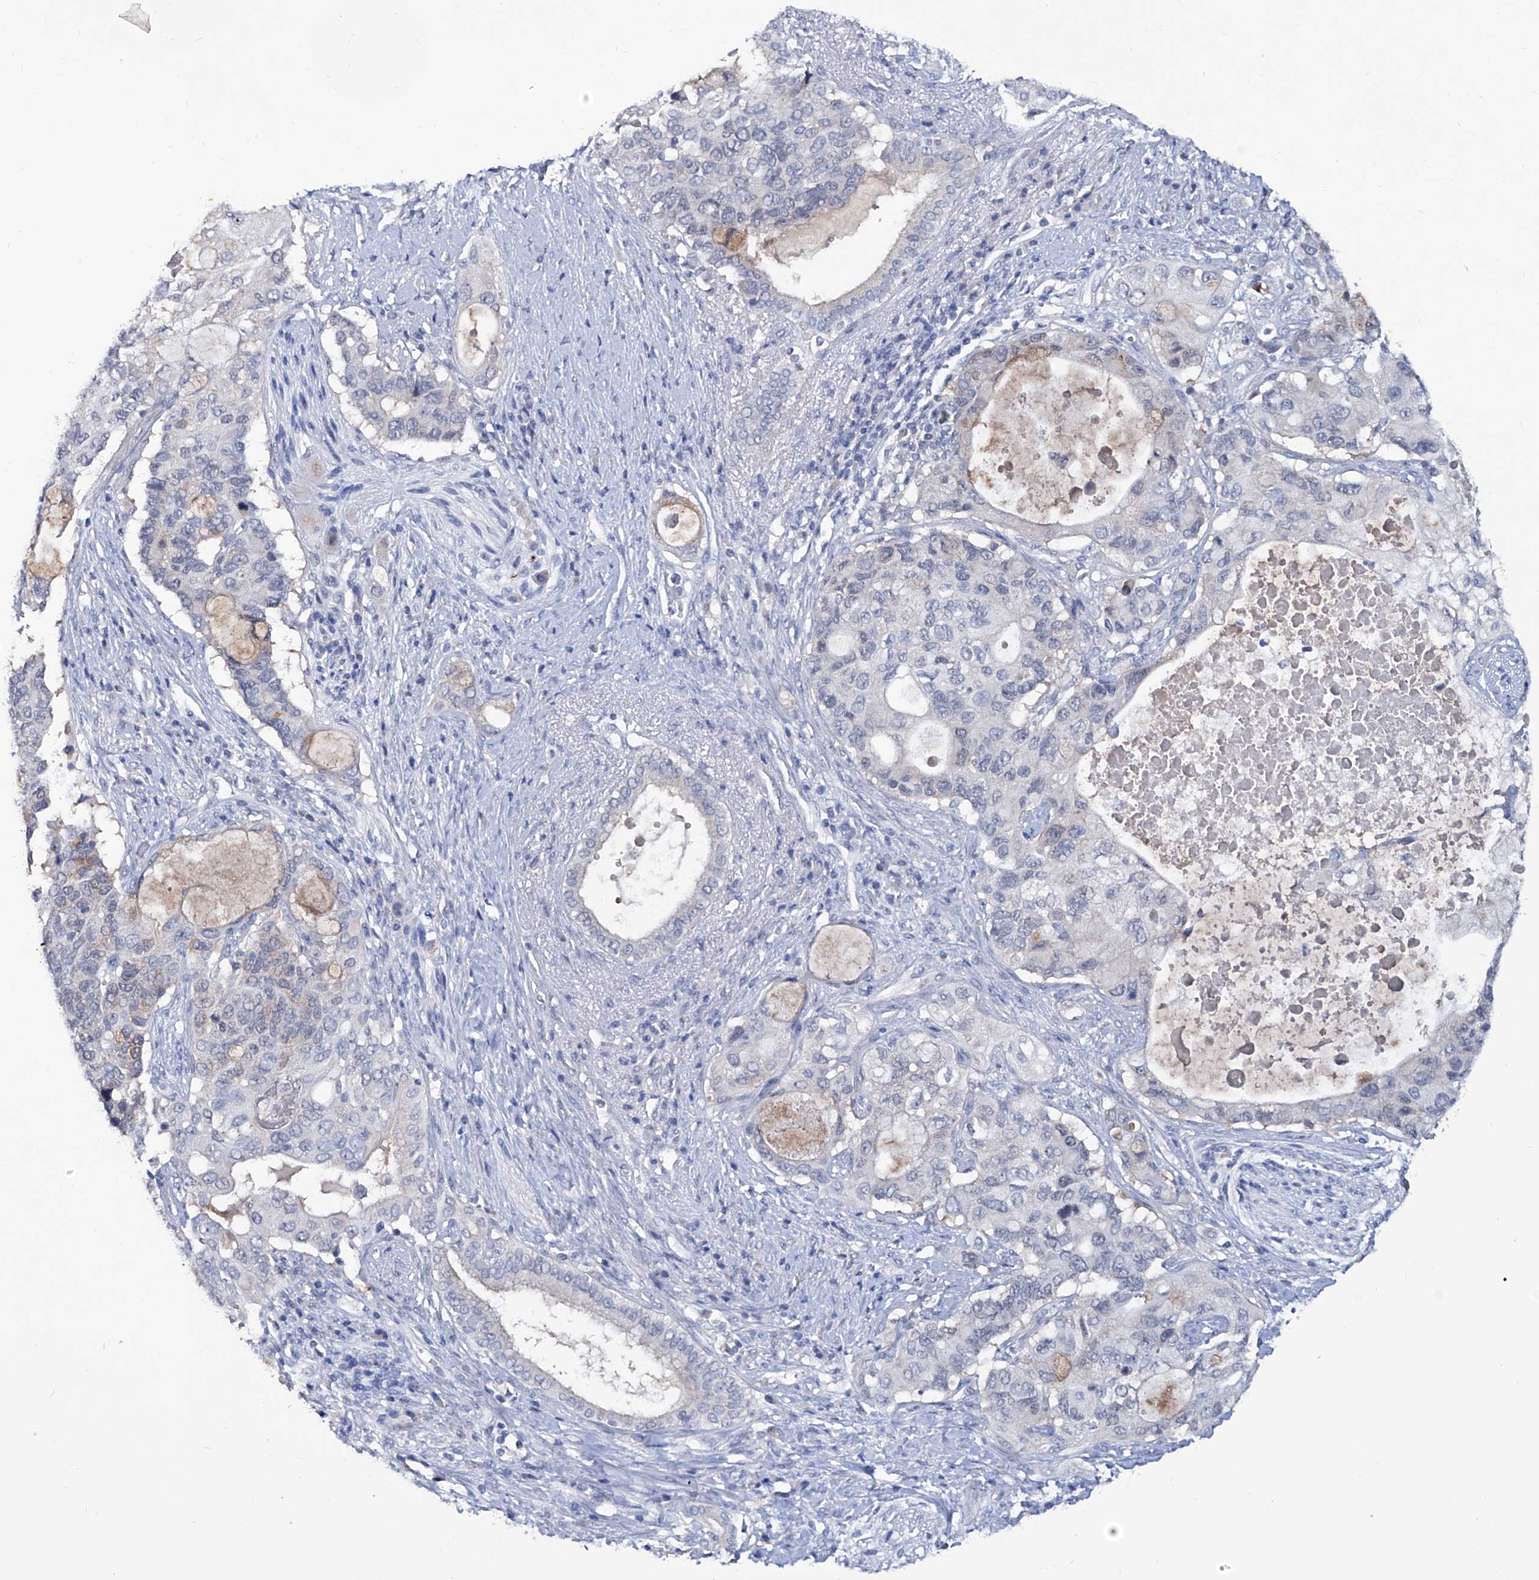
{"staining": {"intensity": "negative", "quantity": "none", "location": "none"}, "tissue": "pancreatic cancer", "cell_type": "Tumor cells", "image_type": "cancer", "snomed": [{"axis": "morphology", "description": "Adenocarcinoma, NOS"}, {"axis": "topography", "description": "Pancreas"}], "caption": "High magnification brightfield microscopy of adenocarcinoma (pancreatic) stained with DAB (3,3'-diaminobenzidine) (brown) and counterstained with hematoxylin (blue): tumor cells show no significant expression. (DAB (3,3'-diaminobenzidine) immunohistochemistry with hematoxylin counter stain).", "gene": "KLHL17", "patient": {"sex": "female", "age": 56}}